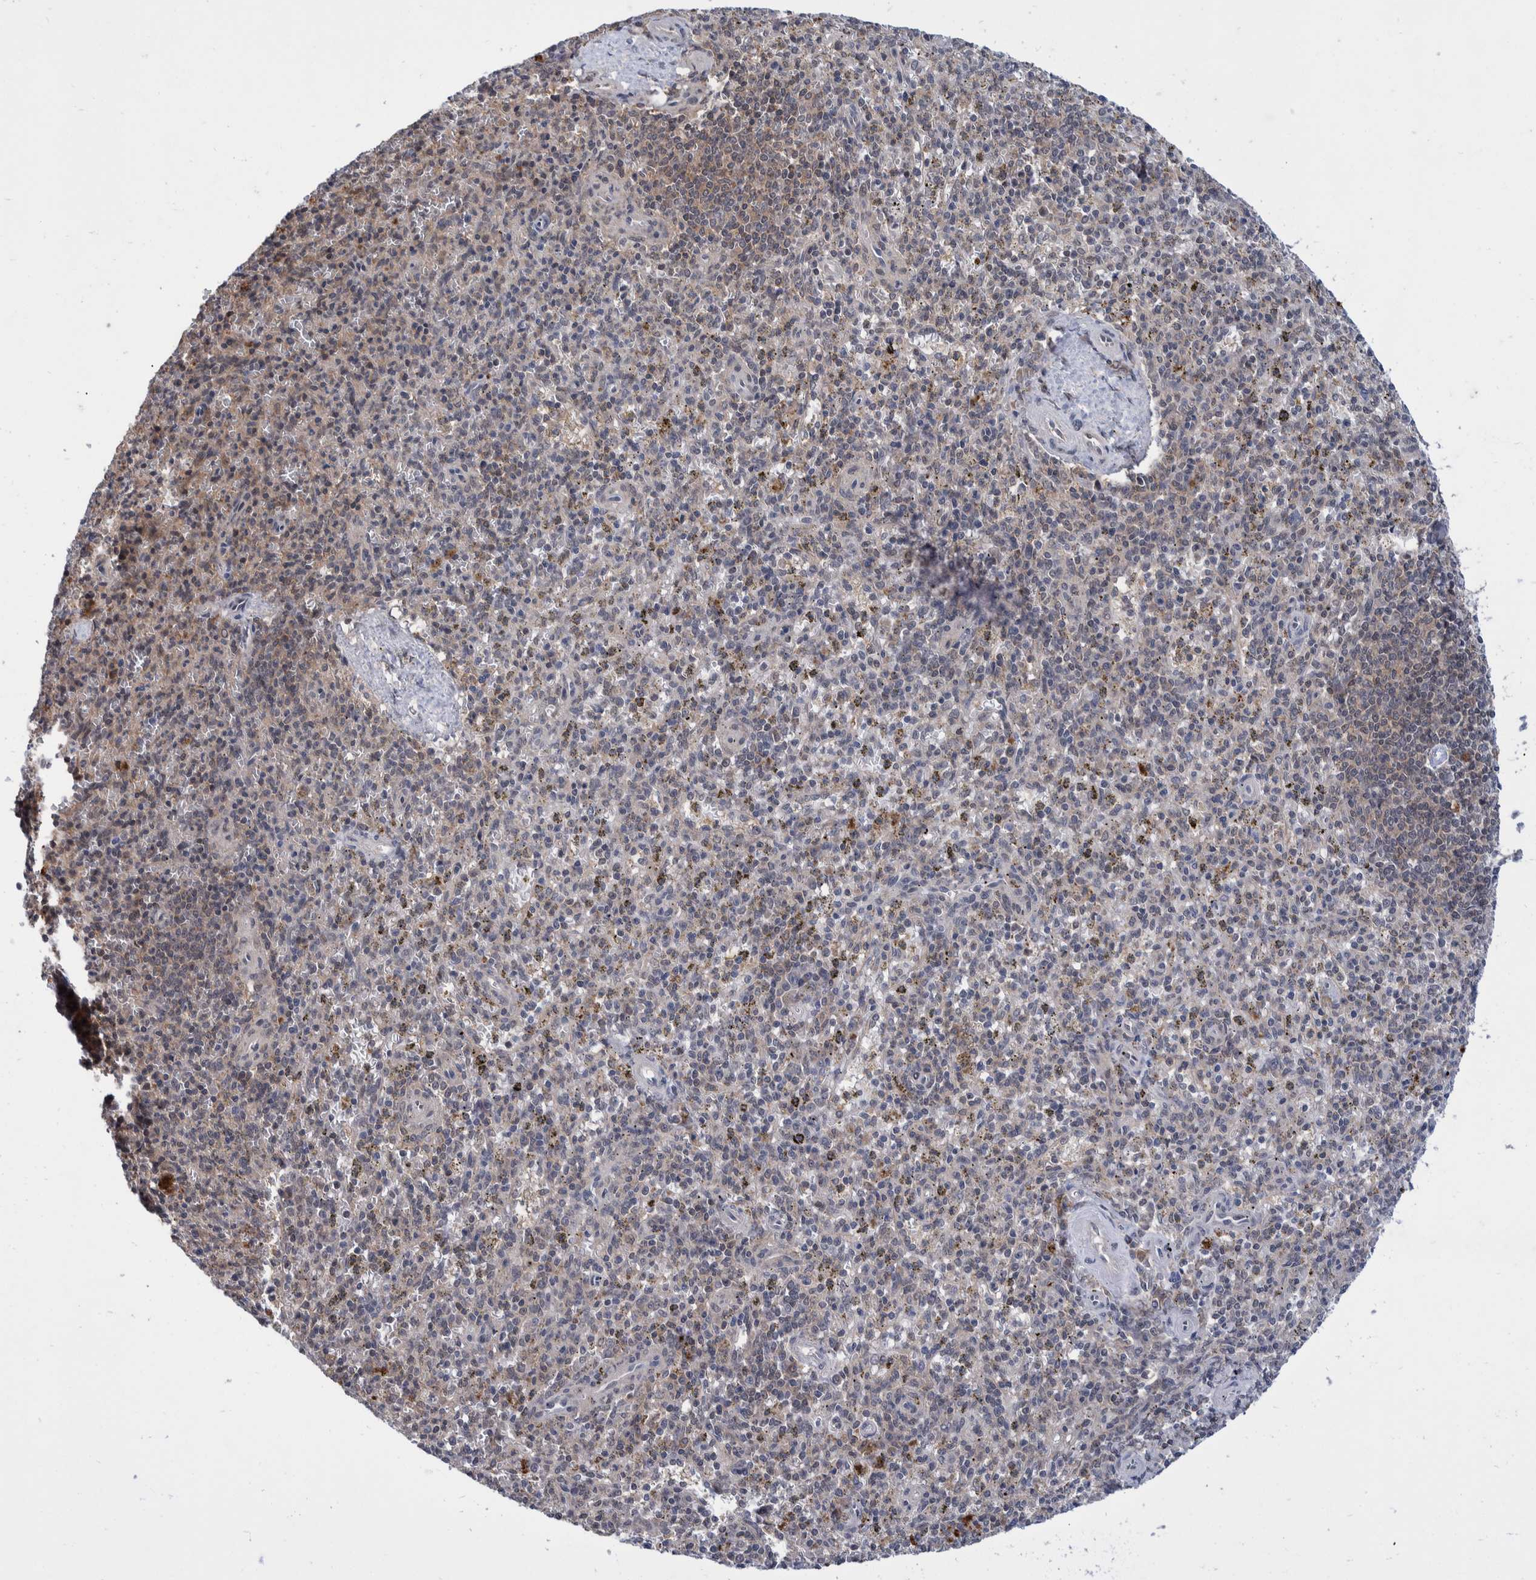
{"staining": {"intensity": "negative", "quantity": "none", "location": "none"}, "tissue": "spleen", "cell_type": "Cells in red pulp", "image_type": "normal", "snomed": [{"axis": "morphology", "description": "Normal tissue, NOS"}, {"axis": "topography", "description": "Spleen"}], "caption": "IHC image of unremarkable spleen stained for a protein (brown), which shows no positivity in cells in red pulp.", "gene": "PLPBP", "patient": {"sex": "male", "age": 72}}